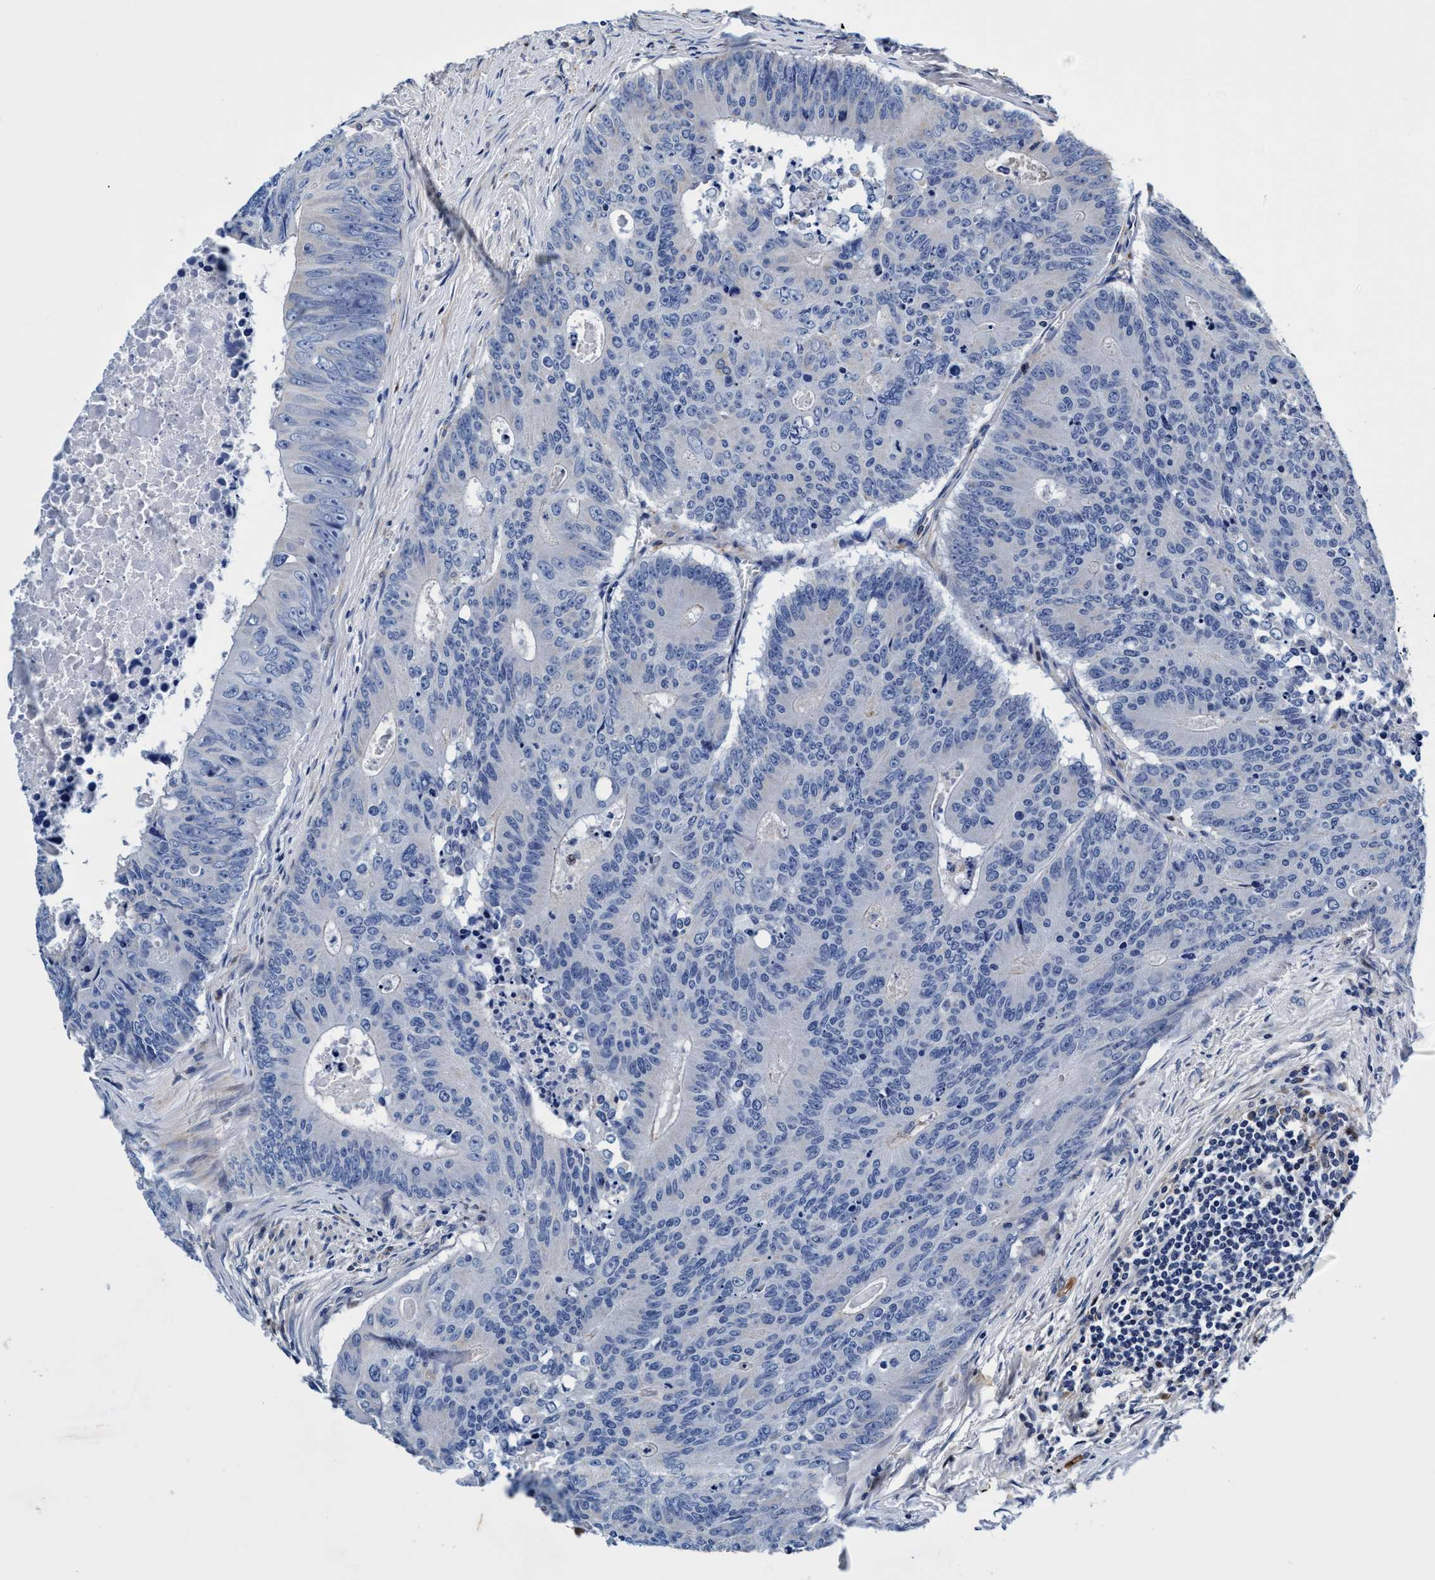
{"staining": {"intensity": "negative", "quantity": "none", "location": "none"}, "tissue": "colorectal cancer", "cell_type": "Tumor cells", "image_type": "cancer", "snomed": [{"axis": "morphology", "description": "Adenocarcinoma, NOS"}, {"axis": "topography", "description": "Colon"}], "caption": "Immunohistochemistry (IHC) histopathology image of neoplastic tissue: human colorectal adenocarcinoma stained with DAB (3,3'-diaminobenzidine) demonstrates no significant protein staining in tumor cells. (Brightfield microscopy of DAB (3,3'-diaminobenzidine) immunohistochemistry (IHC) at high magnification).", "gene": "UBALD2", "patient": {"sex": "male", "age": 87}}